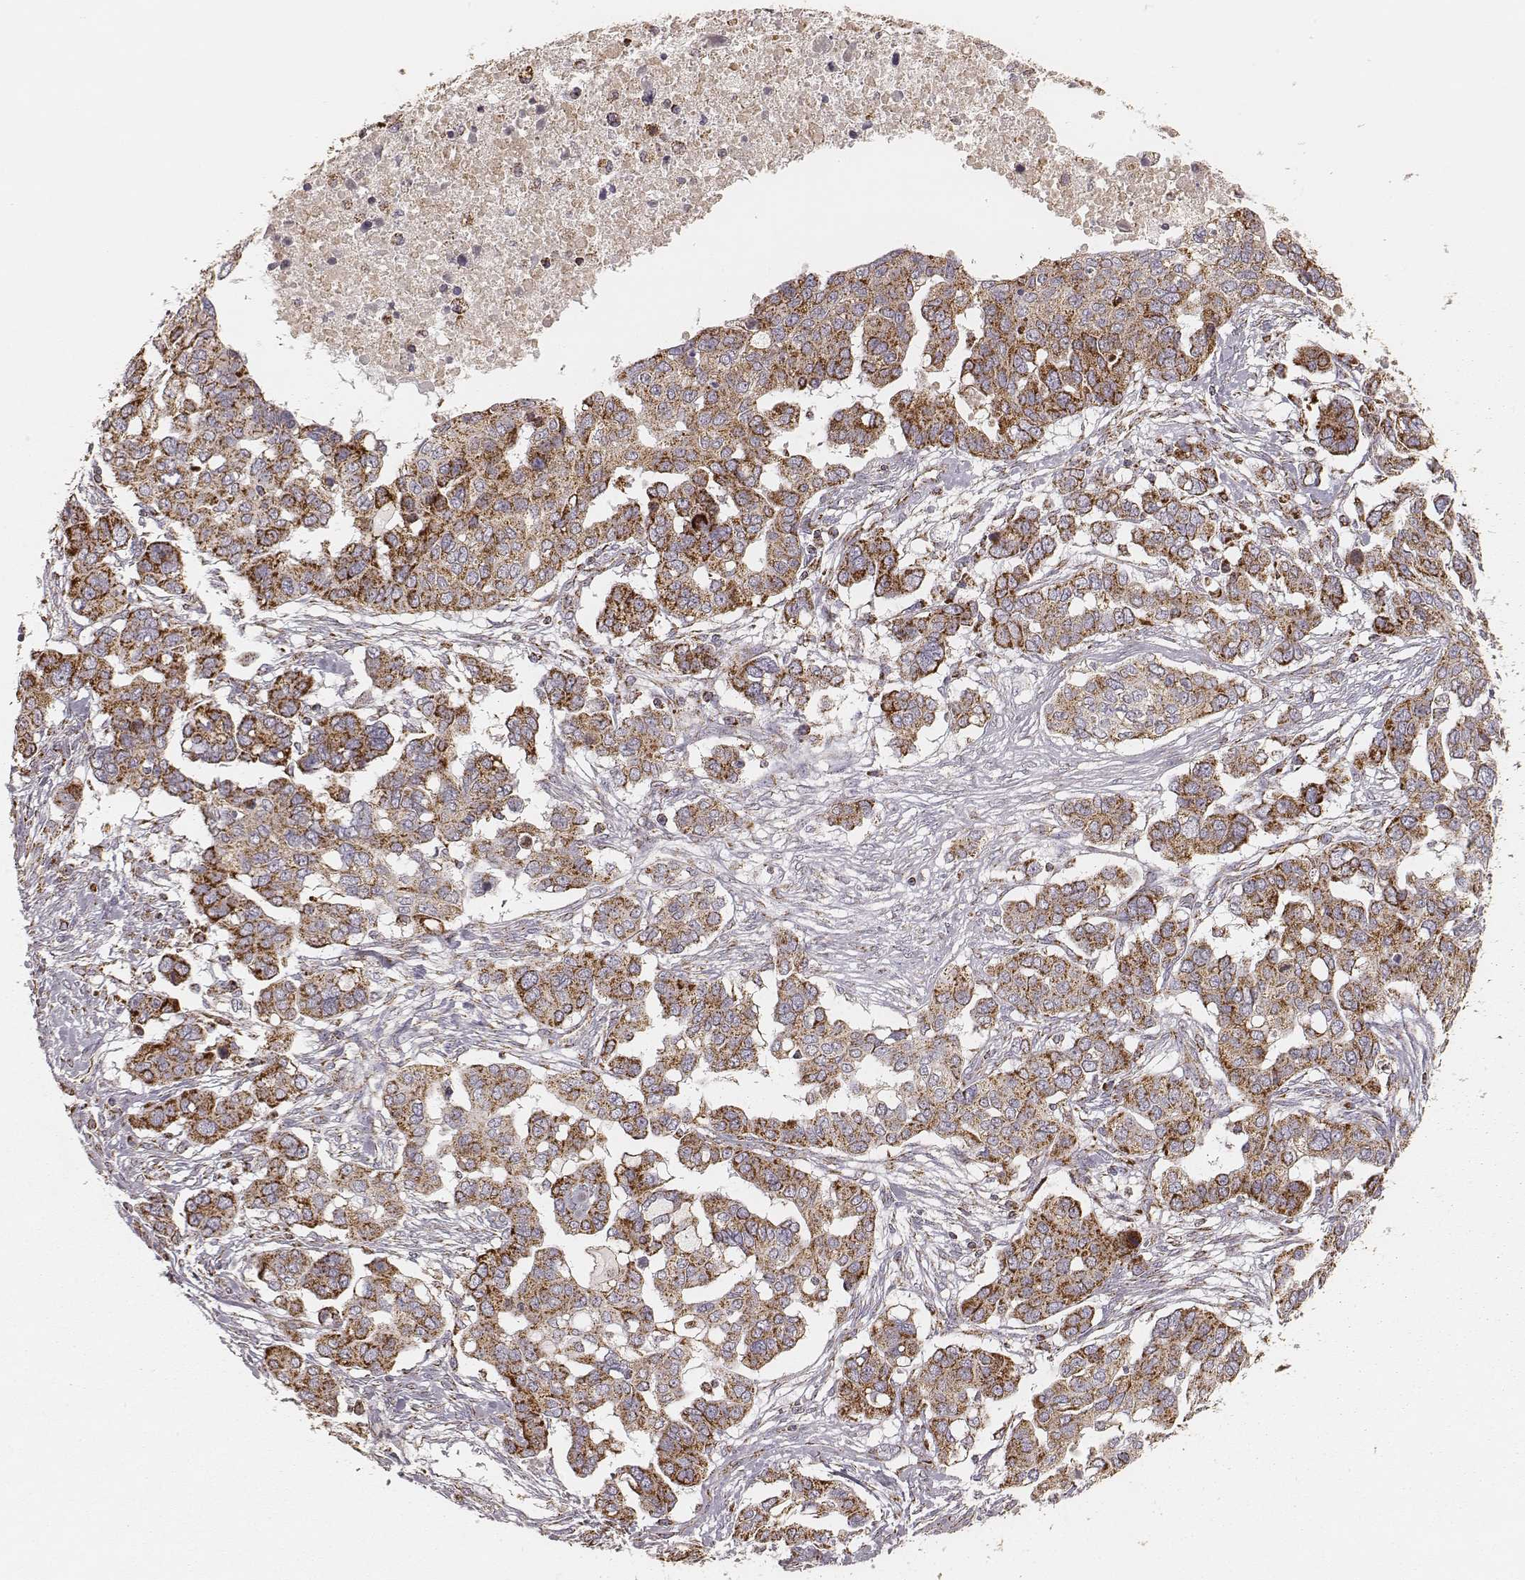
{"staining": {"intensity": "strong", "quantity": ">75%", "location": "cytoplasmic/membranous"}, "tissue": "ovarian cancer", "cell_type": "Tumor cells", "image_type": "cancer", "snomed": [{"axis": "morphology", "description": "Carcinoma, endometroid"}, {"axis": "topography", "description": "Ovary"}], "caption": "Brown immunohistochemical staining in ovarian endometroid carcinoma demonstrates strong cytoplasmic/membranous expression in about >75% of tumor cells.", "gene": "CS", "patient": {"sex": "female", "age": 78}}